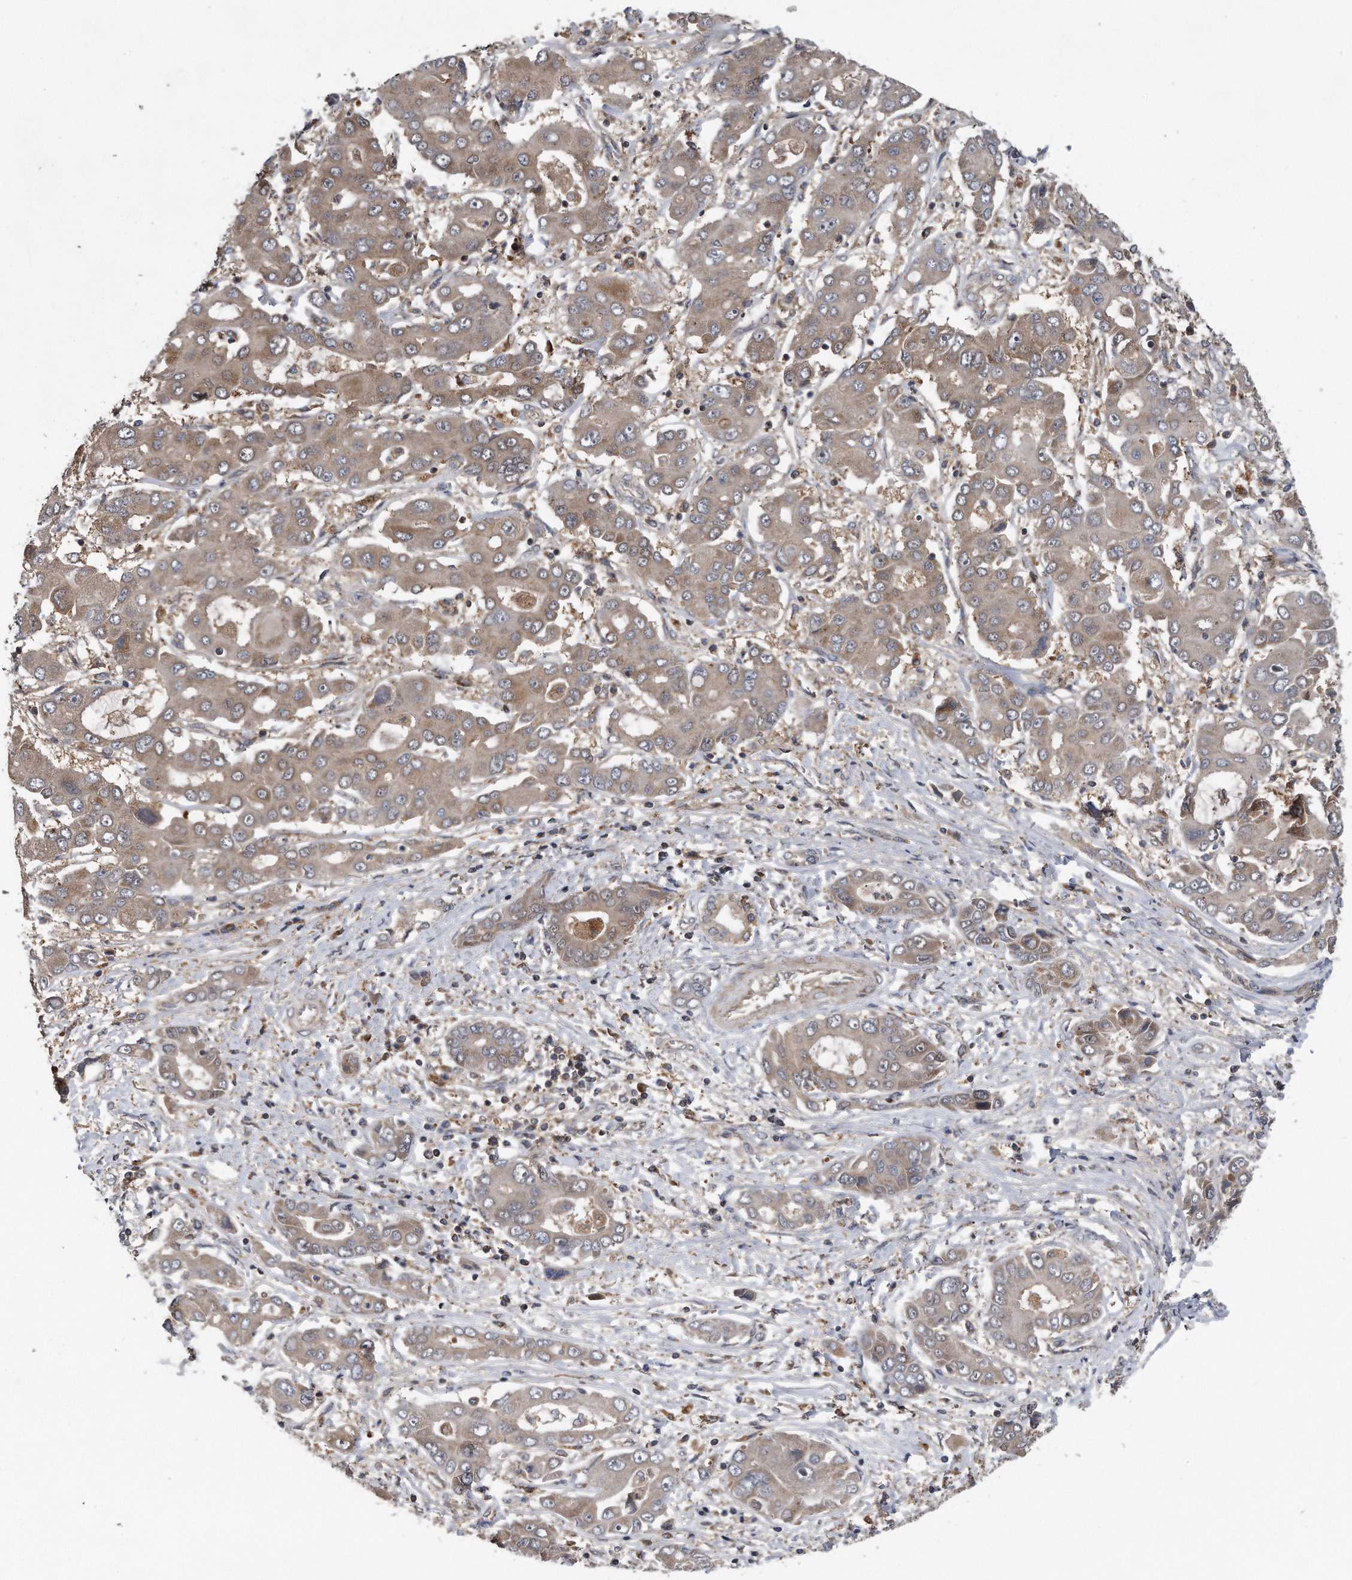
{"staining": {"intensity": "weak", "quantity": ">75%", "location": "cytoplasmic/membranous"}, "tissue": "liver cancer", "cell_type": "Tumor cells", "image_type": "cancer", "snomed": [{"axis": "morphology", "description": "Cholangiocarcinoma"}, {"axis": "topography", "description": "Liver"}], "caption": "A histopathology image of liver cholangiocarcinoma stained for a protein reveals weak cytoplasmic/membranous brown staining in tumor cells.", "gene": "ALPK2", "patient": {"sex": "male", "age": 67}}